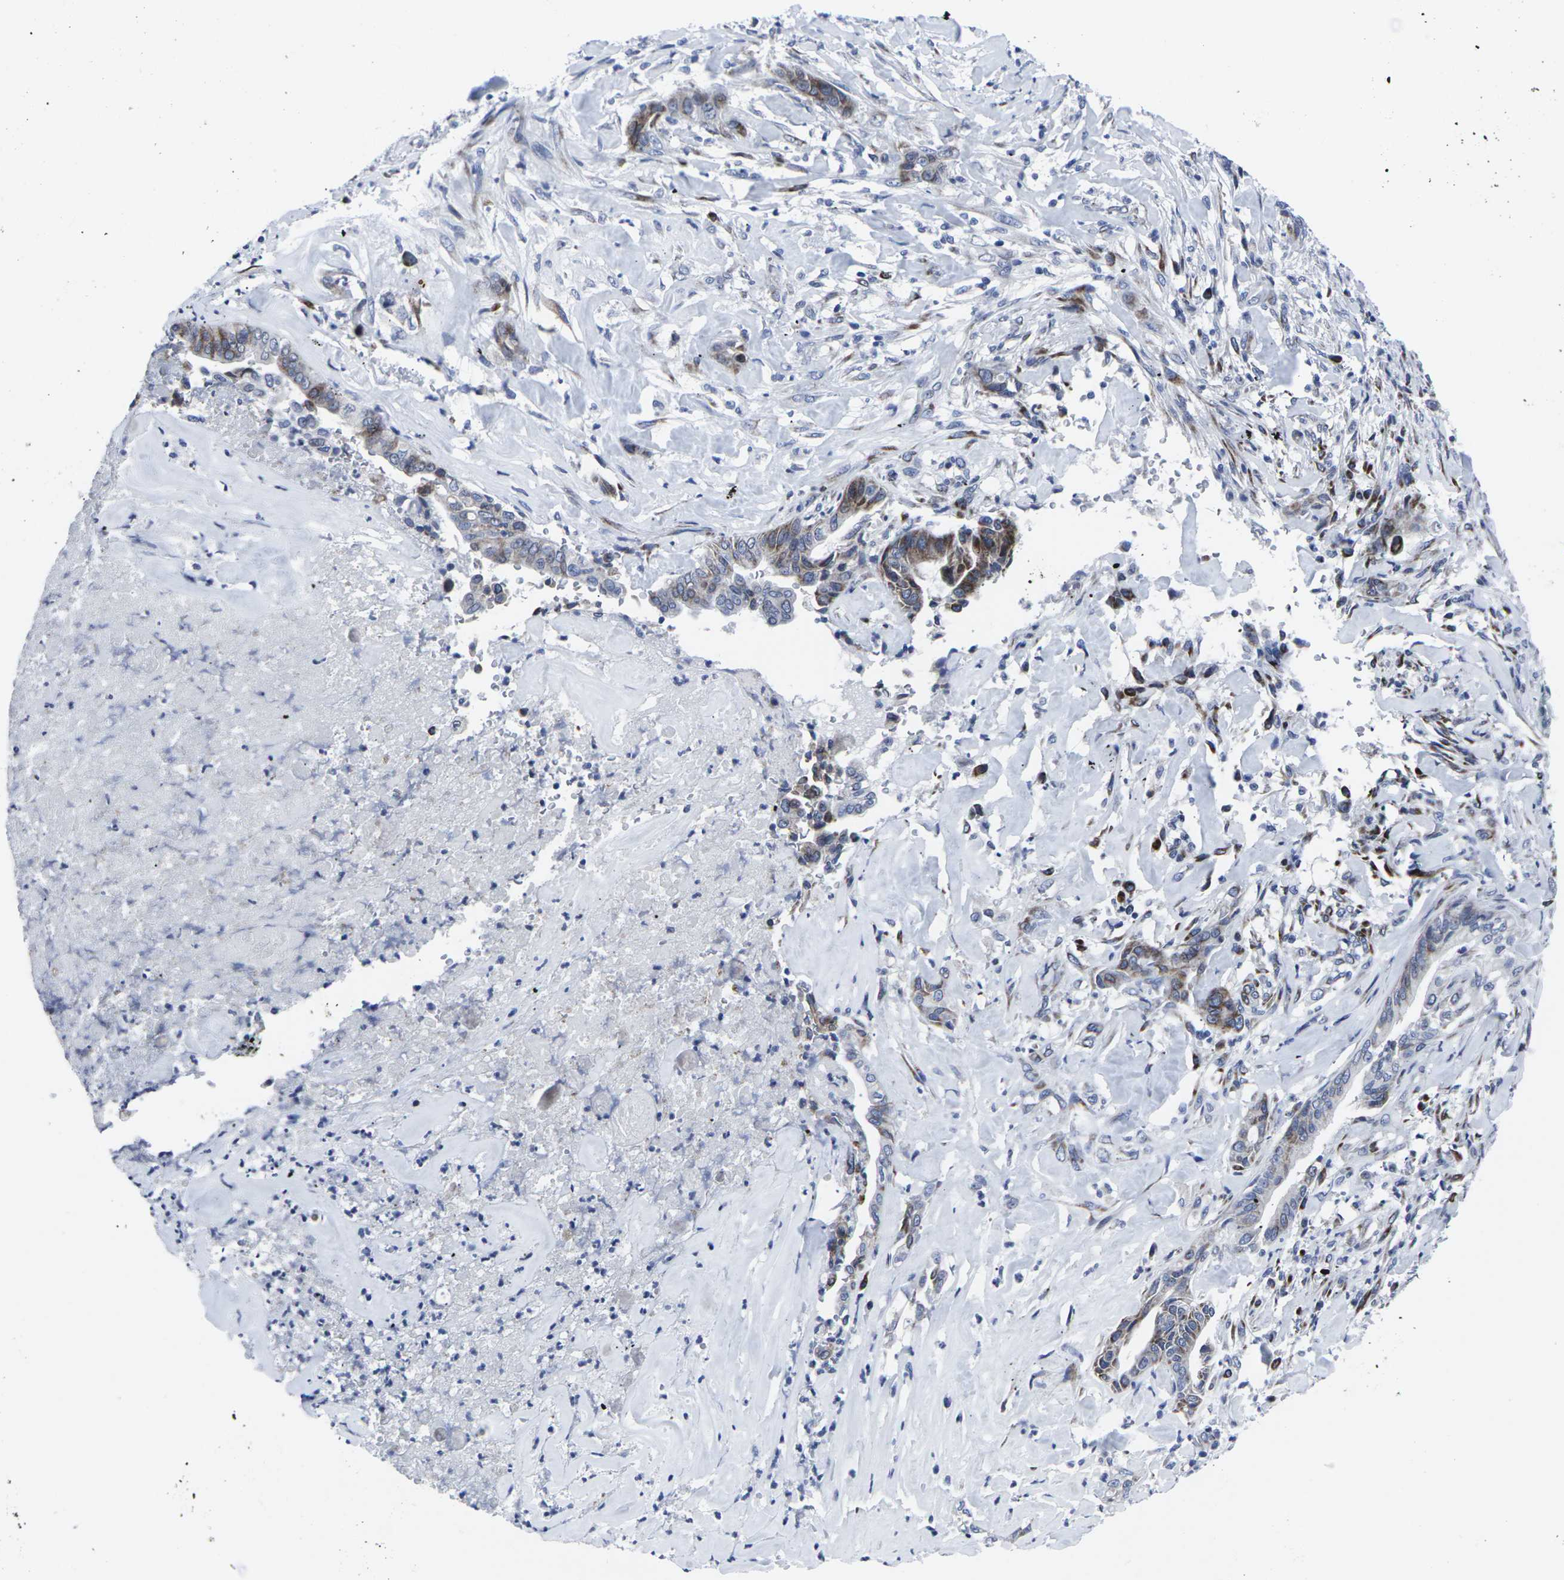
{"staining": {"intensity": "moderate", "quantity": "25%-75%", "location": "cytoplasmic/membranous"}, "tissue": "liver cancer", "cell_type": "Tumor cells", "image_type": "cancer", "snomed": [{"axis": "morphology", "description": "Cholangiocarcinoma"}, {"axis": "topography", "description": "Liver"}], "caption": "Tumor cells show moderate cytoplasmic/membranous expression in about 25%-75% of cells in cholangiocarcinoma (liver).", "gene": "RPN1", "patient": {"sex": "female", "age": 67}}